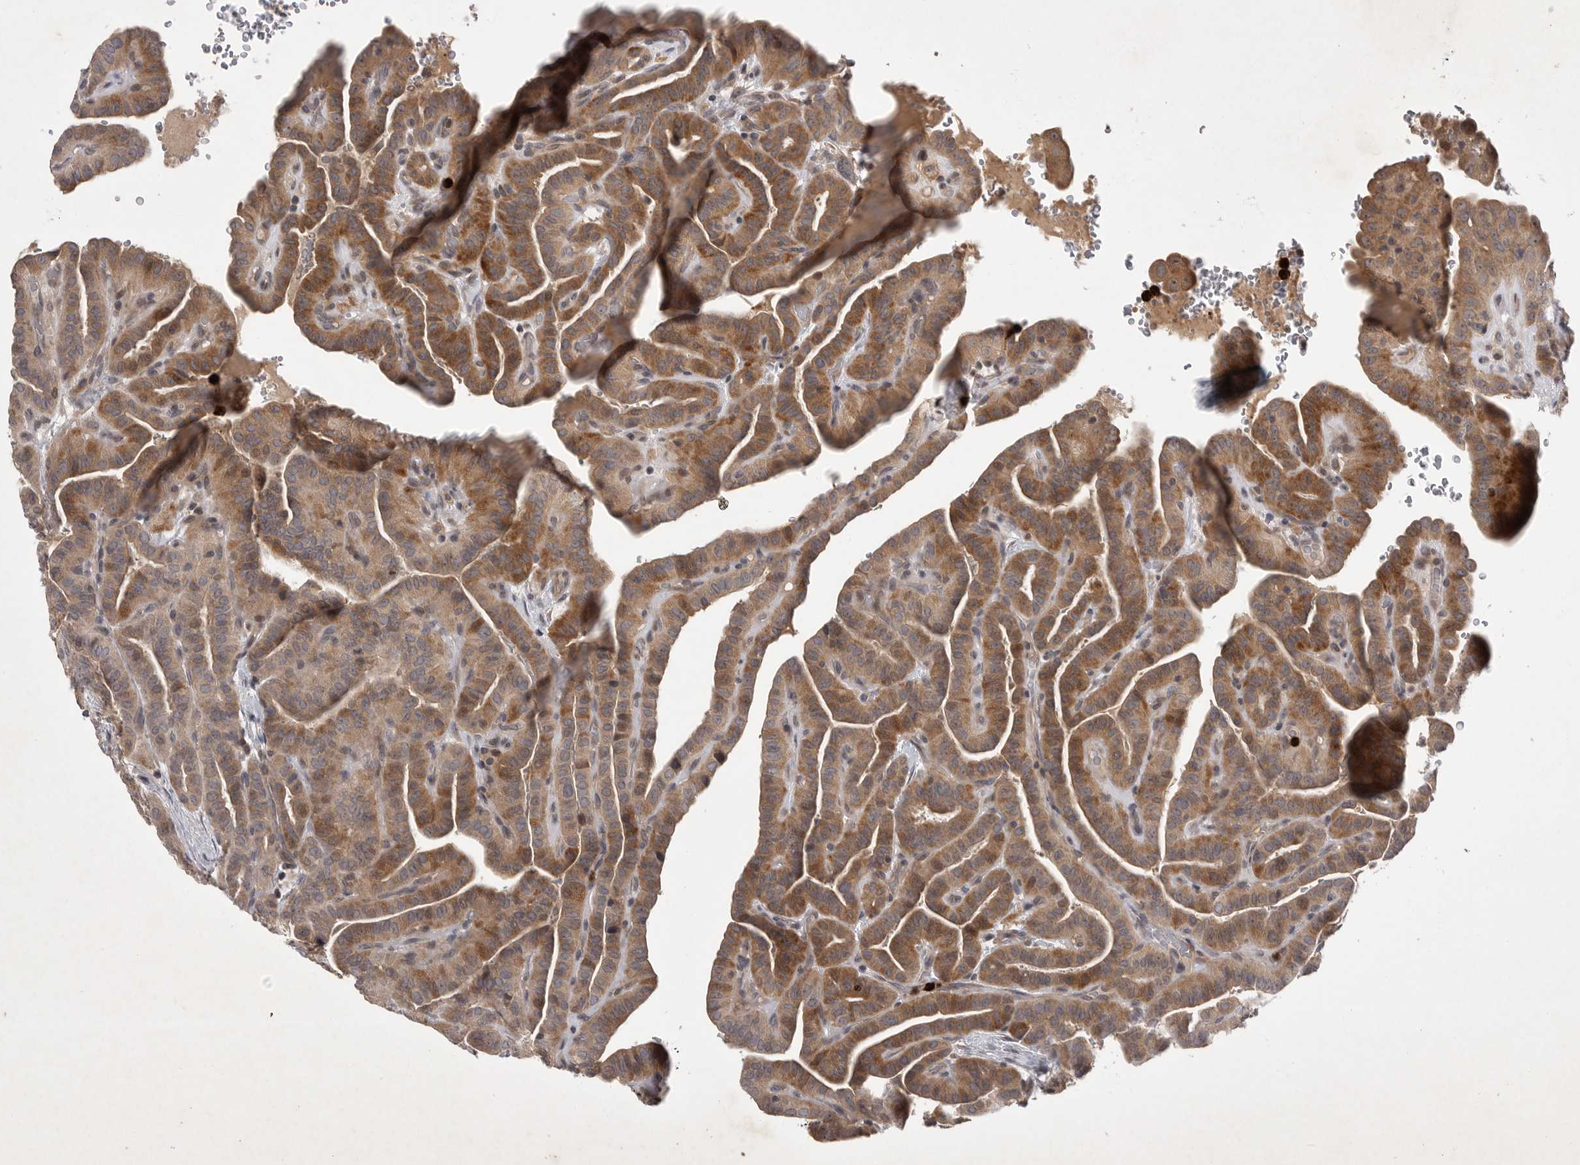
{"staining": {"intensity": "moderate", "quantity": ">75%", "location": "cytoplasmic/membranous"}, "tissue": "thyroid cancer", "cell_type": "Tumor cells", "image_type": "cancer", "snomed": [{"axis": "morphology", "description": "Papillary adenocarcinoma, NOS"}, {"axis": "topography", "description": "Thyroid gland"}], "caption": "Thyroid cancer (papillary adenocarcinoma) was stained to show a protein in brown. There is medium levels of moderate cytoplasmic/membranous positivity in about >75% of tumor cells.", "gene": "UBE3D", "patient": {"sex": "male", "age": 77}}